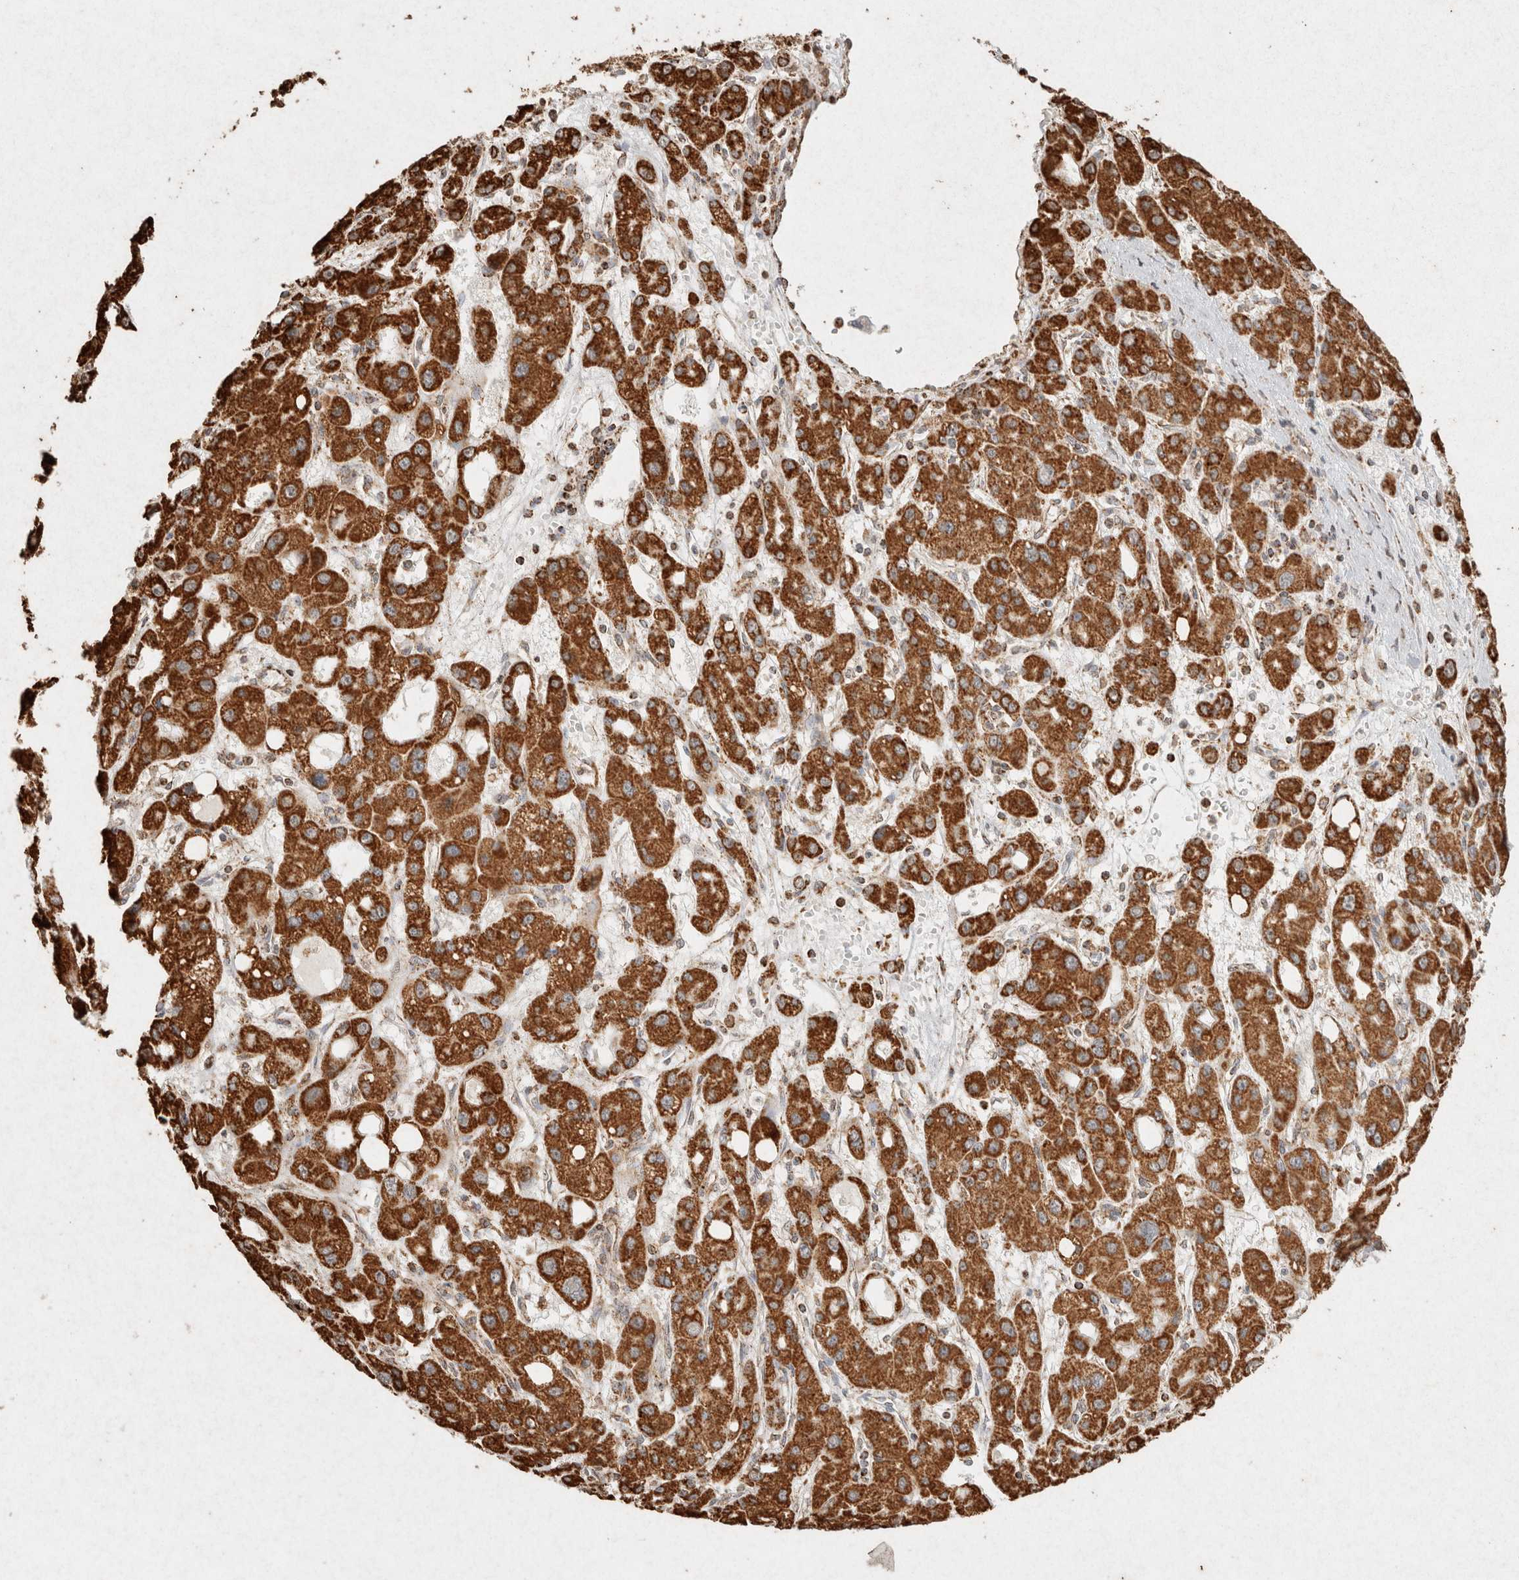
{"staining": {"intensity": "strong", "quantity": ">75%", "location": "cytoplasmic/membranous"}, "tissue": "liver cancer", "cell_type": "Tumor cells", "image_type": "cancer", "snomed": [{"axis": "morphology", "description": "Carcinoma, Hepatocellular, NOS"}, {"axis": "topography", "description": "Liver"}], "caption": "Immunohistochemical staining of liver cancer (hepatocellular carcinoma) exhibits high levels of strong cytoplasmic/membranous protein staining in approximately >75% of tumor cells.", "gene": "SDC2", "patient": {"sex": "male", "age": 55}}